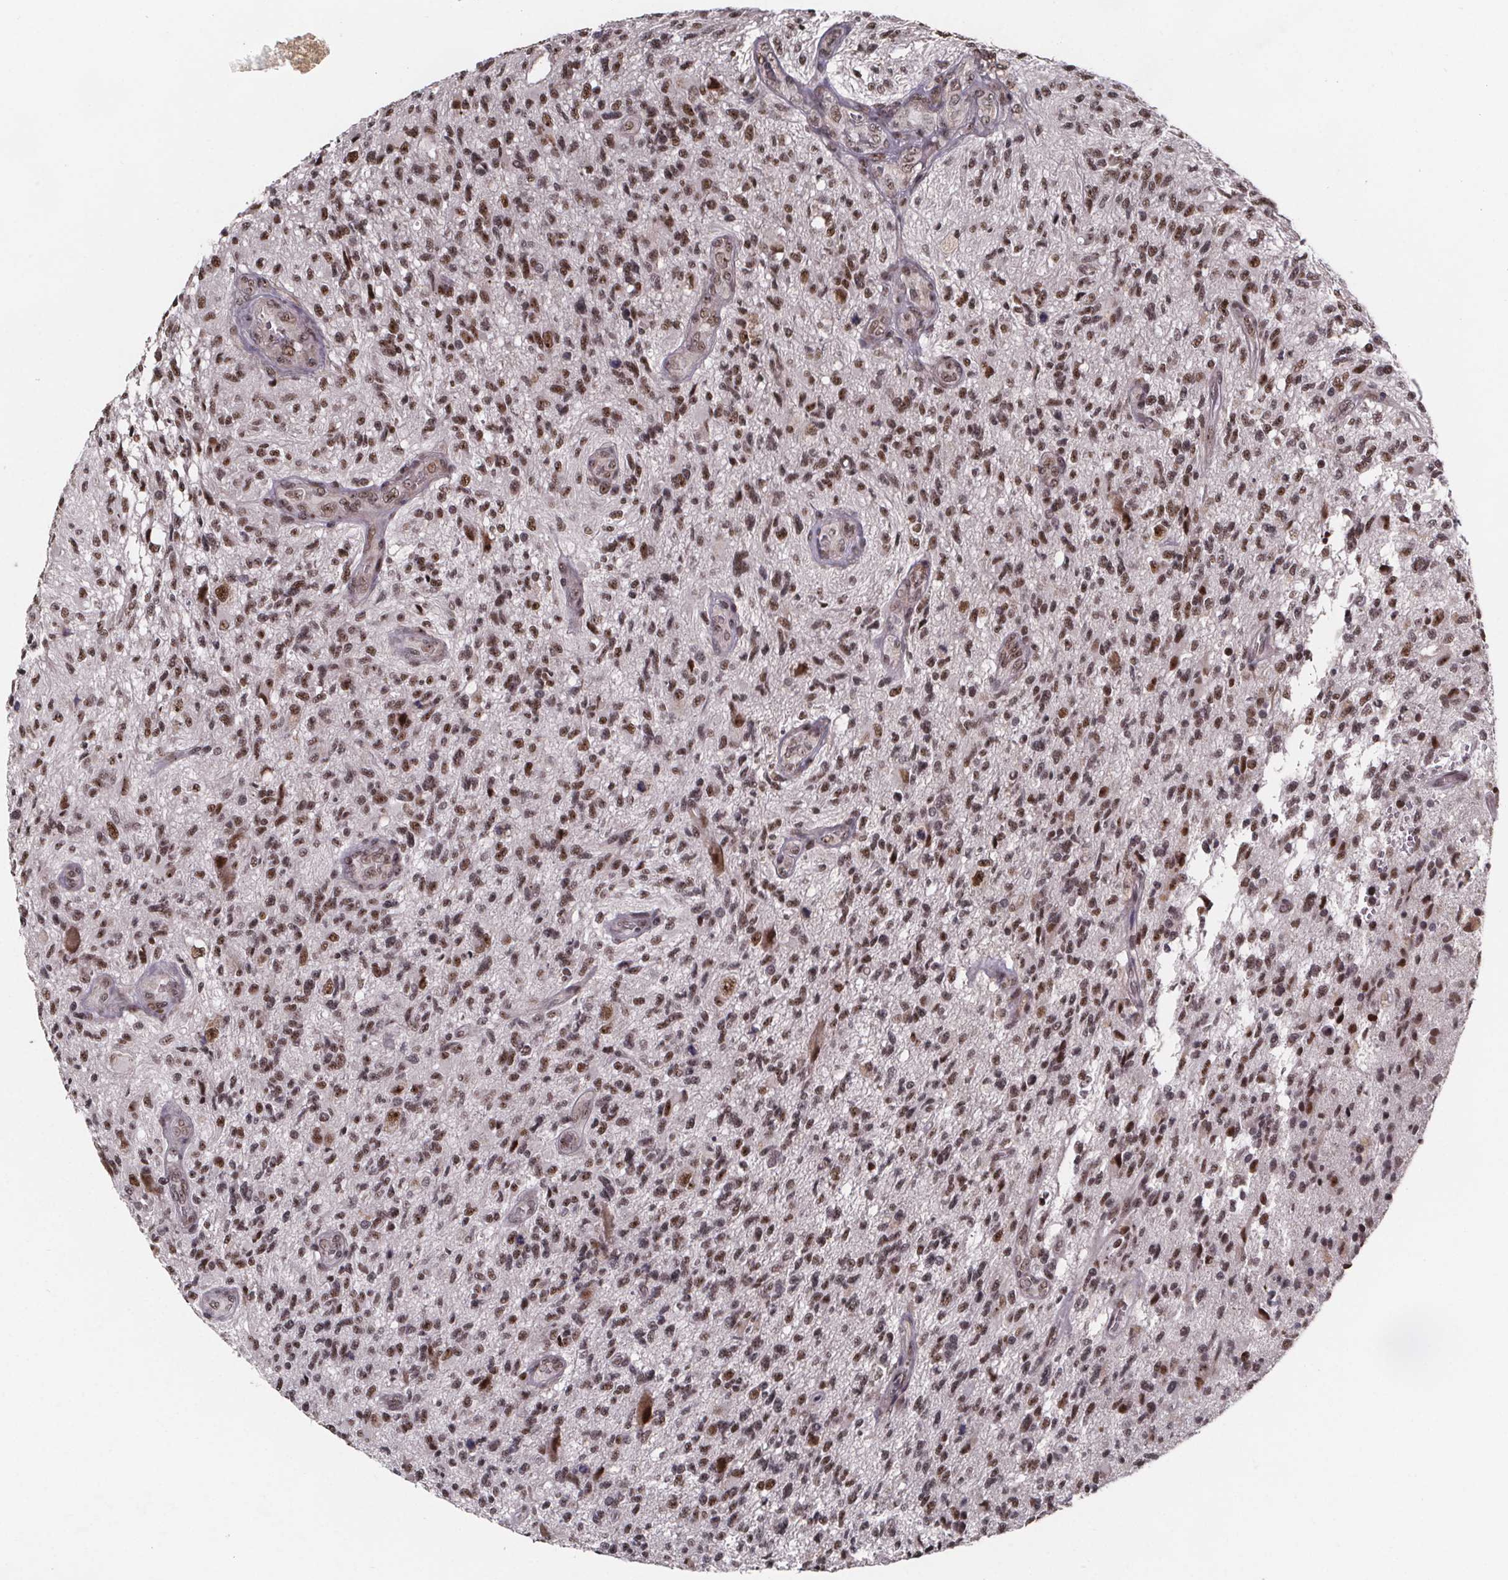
{"staining": {"intensity": "moderate", "quantity": ">75%", "location": "nuclear"}, "tissue": "glioma", "cell_type": "Tumor cells", "image_type": "cancer", "snomed": [{"axis": "morphology", "description": "Glioma, malignant, High grade"}, {"axis": "topography", "description": "Brain"}], "caption": "The micrograph reveals immunohistochemical staining of malignant high-grade glioma. There is moderate nuclear expression is identified in approximately >75% of tumor cells. The staining was performed using DAB (3,3'-diaminobenzidine), with brown indicating positive protein expression. Nuclei are stained blue with hematoxylin.", "gene": "U2SURP", "patient": {"sex": "male", "age": 56}}